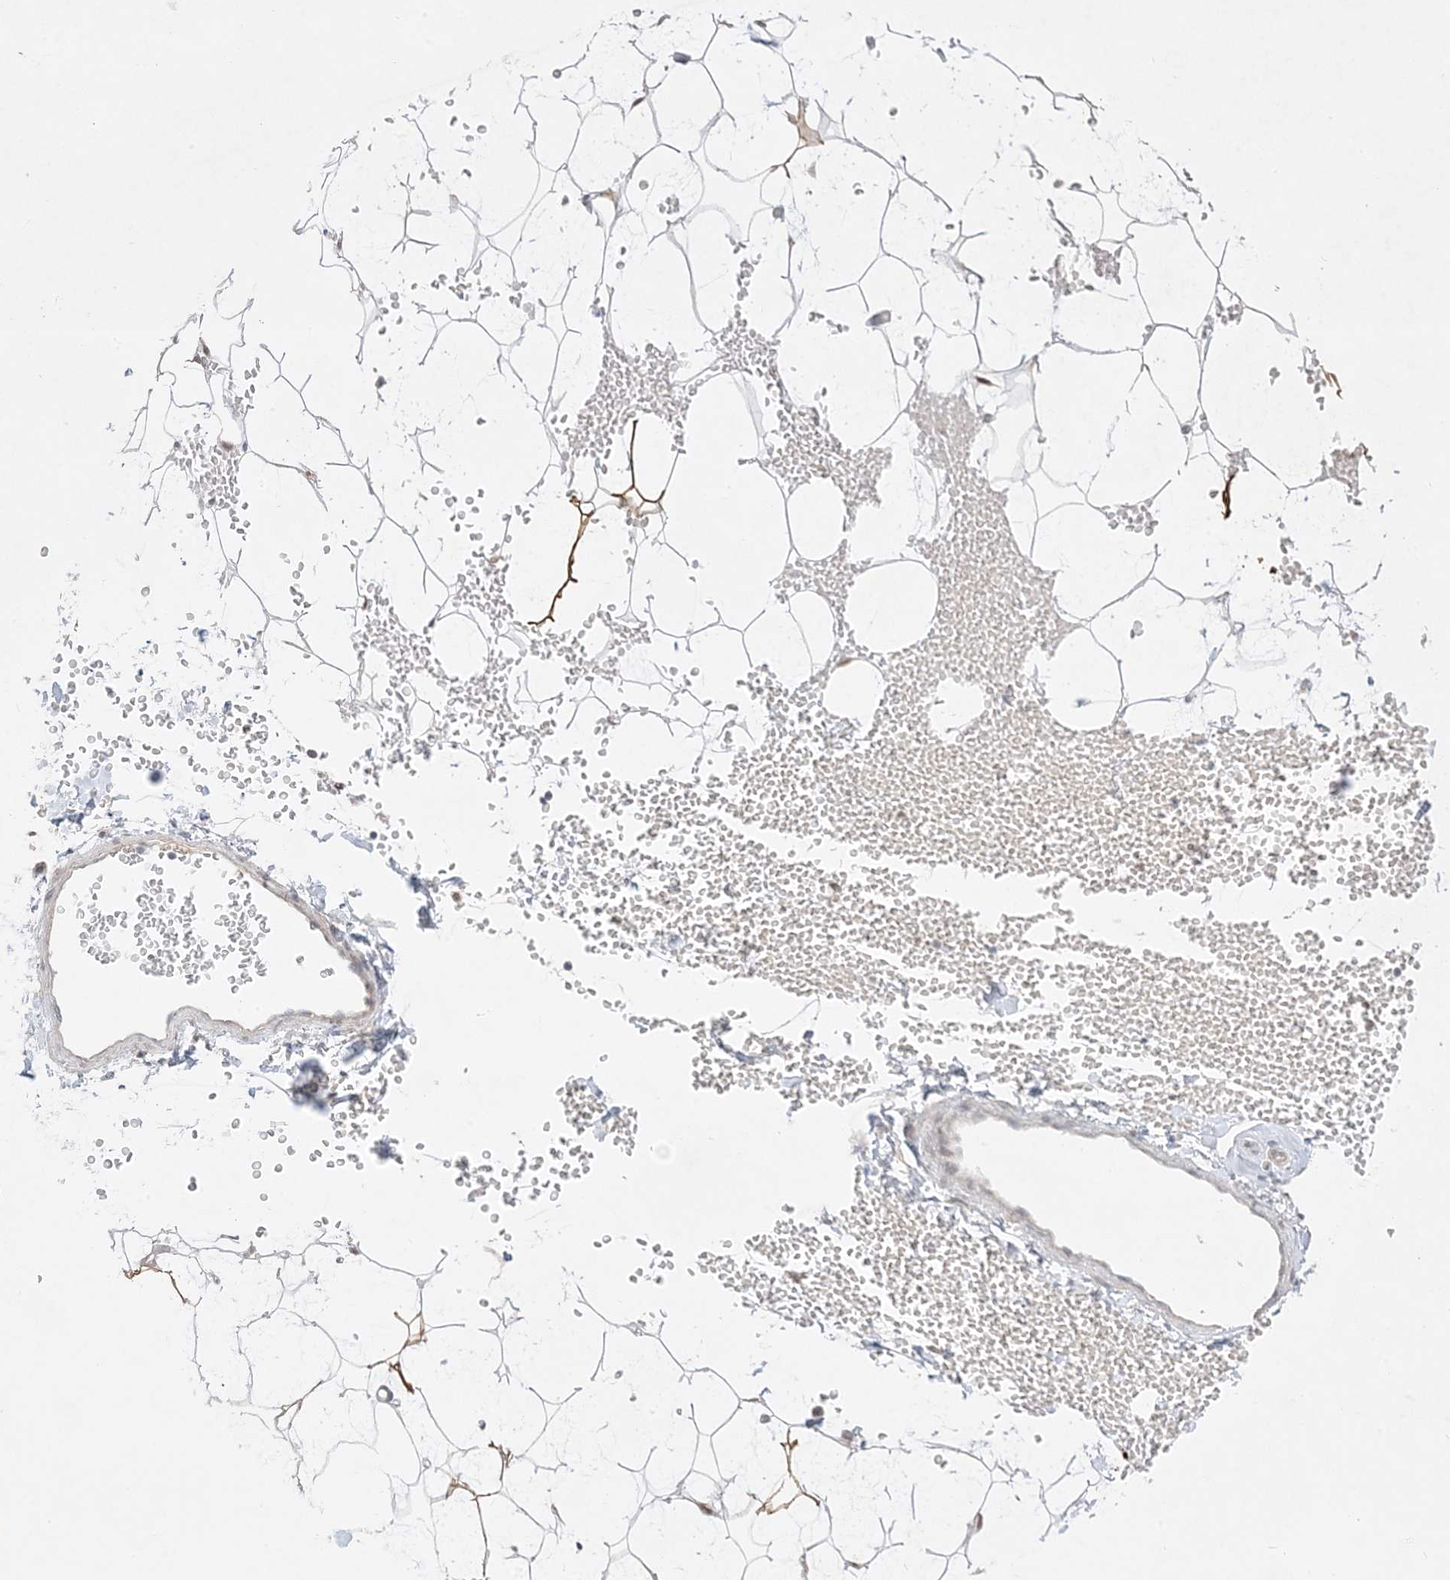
{"staining": {"intensity": "moderate", "quantity": "<25%", "location": "cytoplasmic/membranous"}, "tissue": "adipose tissue", "cell_type": "Adipocytes", "image_type": "normal", "snomed": [{"axis": "morphology", "description": "Normal tissue, NOS"}, {"axis": "topography", "description": "Breast"}], "caption": "DAB immunohistochemical staining of unremarkable adipose tissue demonstrates moderate cytoplasmic/membranous protein positivity in about <25% of adipocytes.", "gene": "PTK6", "patient": {"sex": "female", "age": 23}}